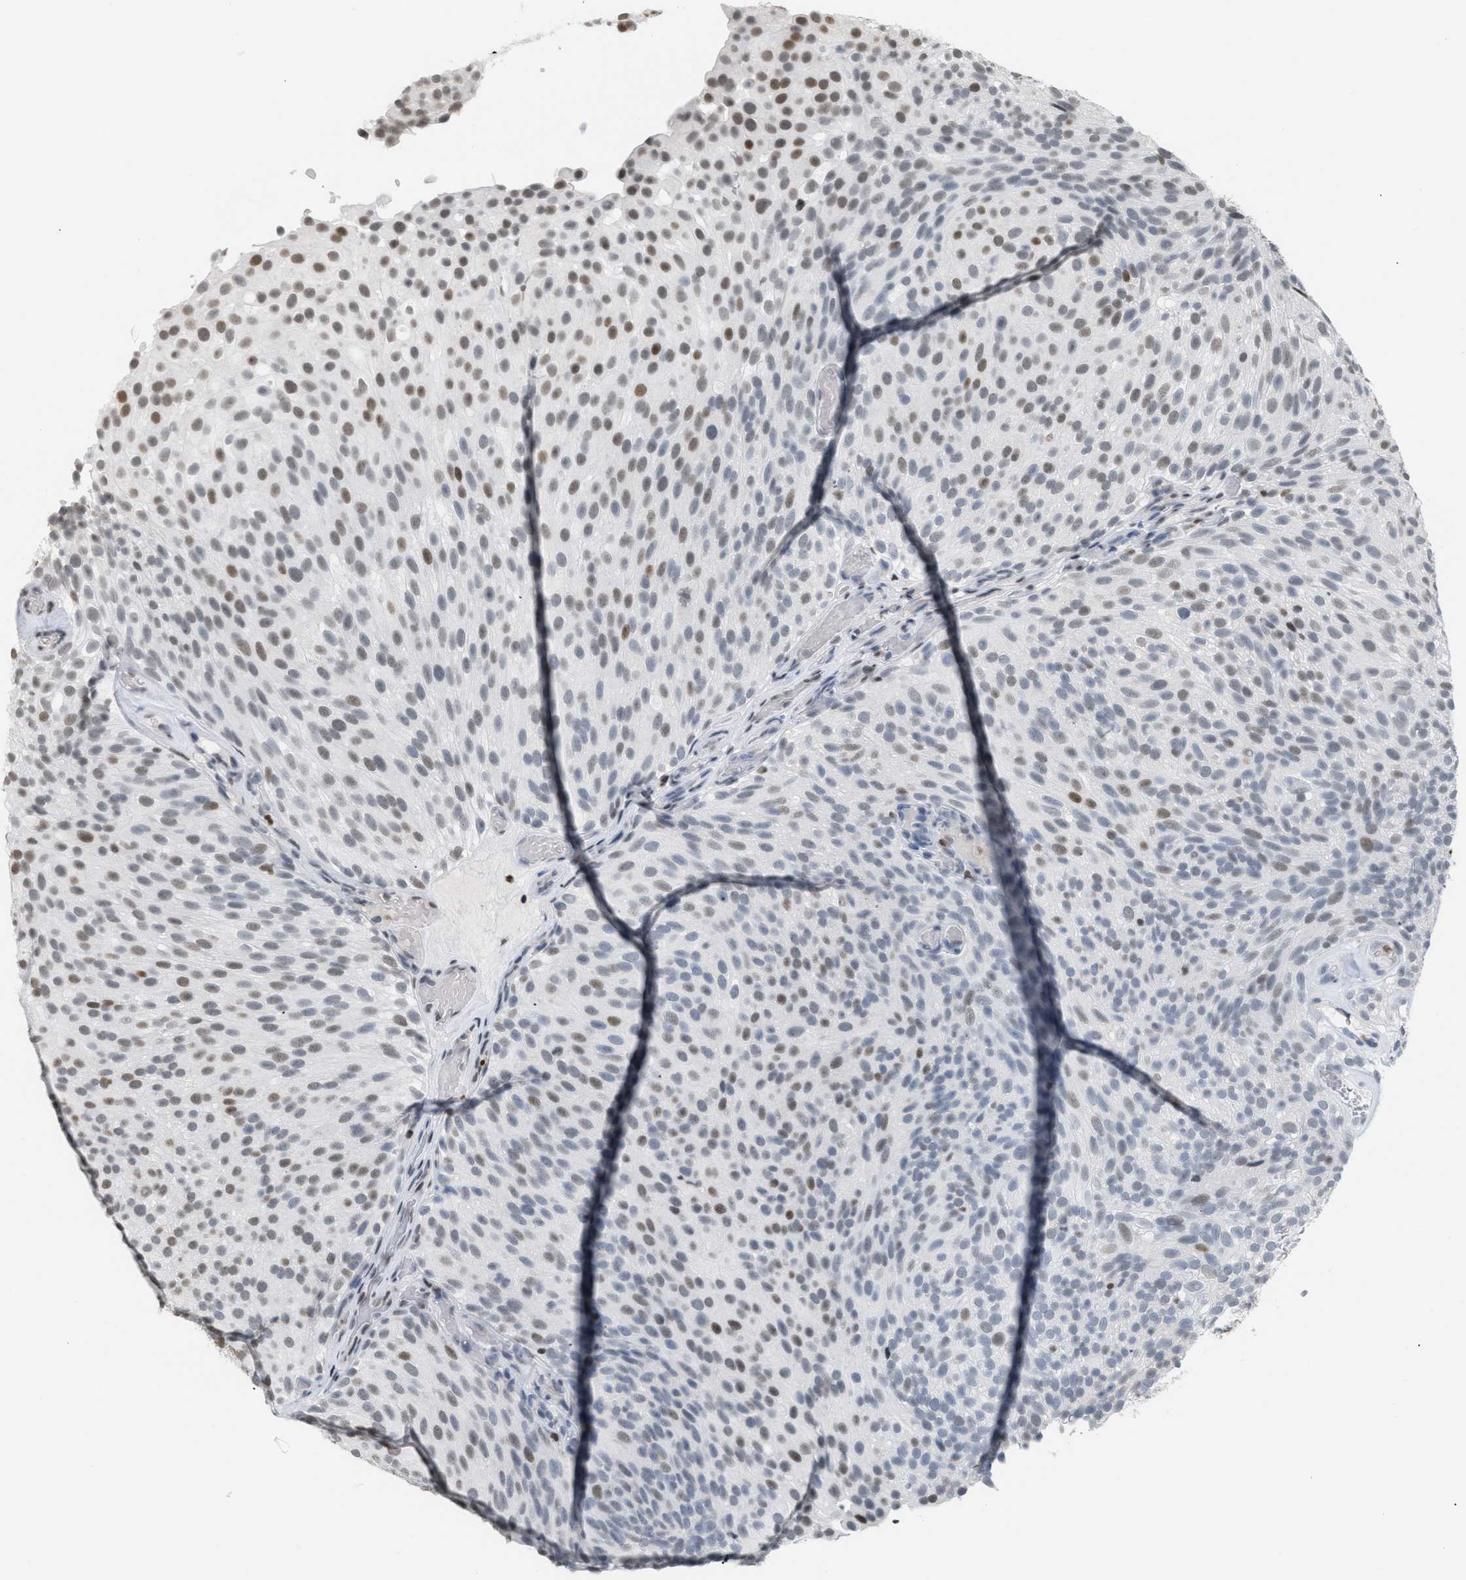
{"staining": {"intensity": "moderate", "quantity": "25%-75%", "location": "nuclear"}, "tissue": "urothelial cancer", "cell_type": "Tumor cells", "image_type": "cancer", "snomed": [{"axis": "morphology", "description": "Urothelial carcinoma, Low grade"}, {"axis": "topography", "description": "Urinary bladder"}], "caption": "Protein staining by immunohistochemistry (IHC) shows moderate nuclear positivity in about 25%-75% of tumor cells in low-grade urothelial carcinoma.", "gene": "HMGN2", "patient": {"sex": "male", "age": 78}}